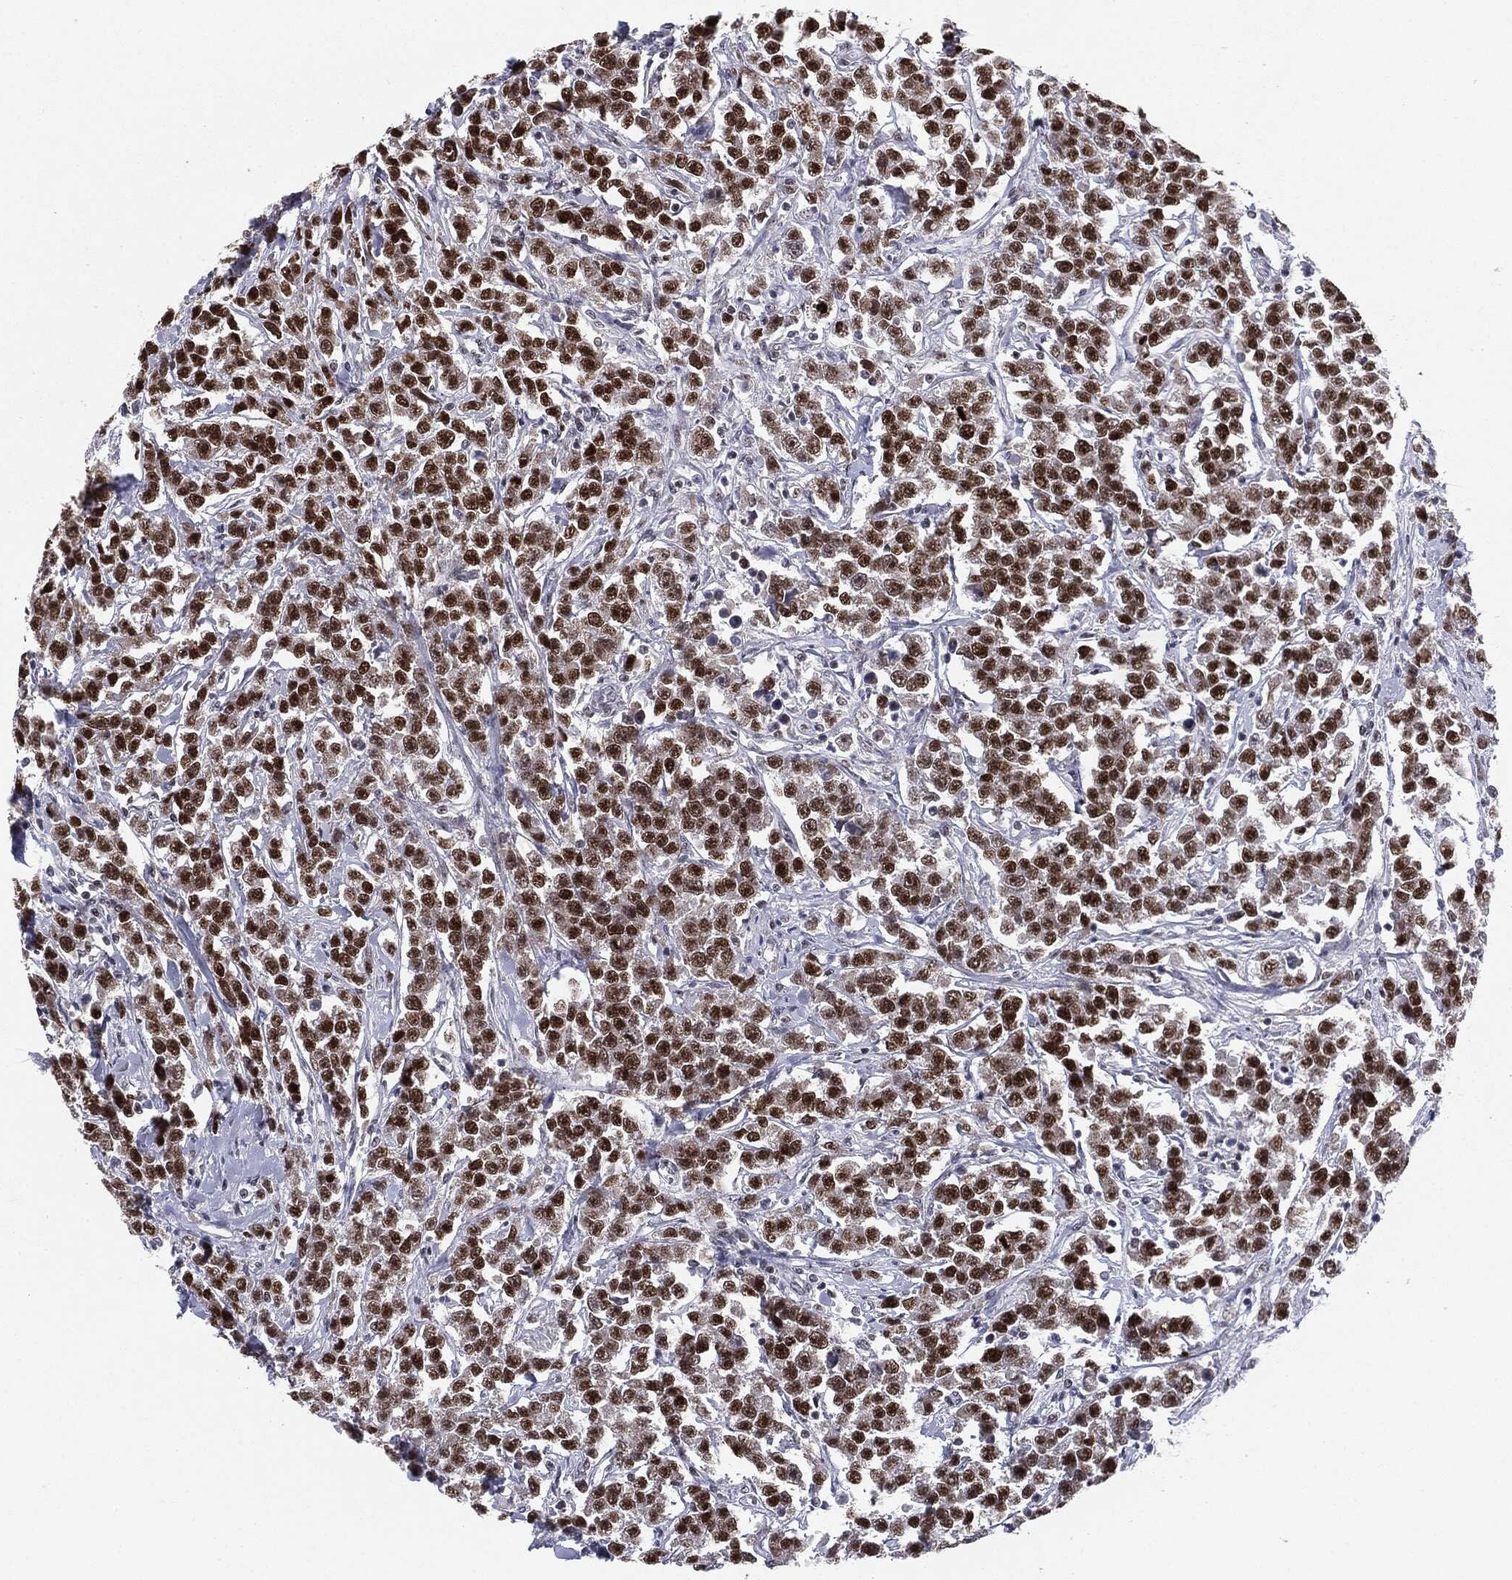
{"staining": {"intensity": "strong", "quantity": ">75%", "location": "nuclear"}, "tissue": "testis cancer", "cell_type": "Tumor cells", "image_type": "cancer", "snomed": [{"axis": "morphology", "description": "Seminoma, NOS"}, {"axis": "topography", "description": "Testis"}], "caption": "This micrograph demonstrates testis cancer stained with immunohistochemistry to label a protein in brown. The nuclear of tumor cells show strong positivity for the protein. Nuclei are counter-stained blue.", "gene": "MDC1", "patient": {"sex": "male", "age": 59}}